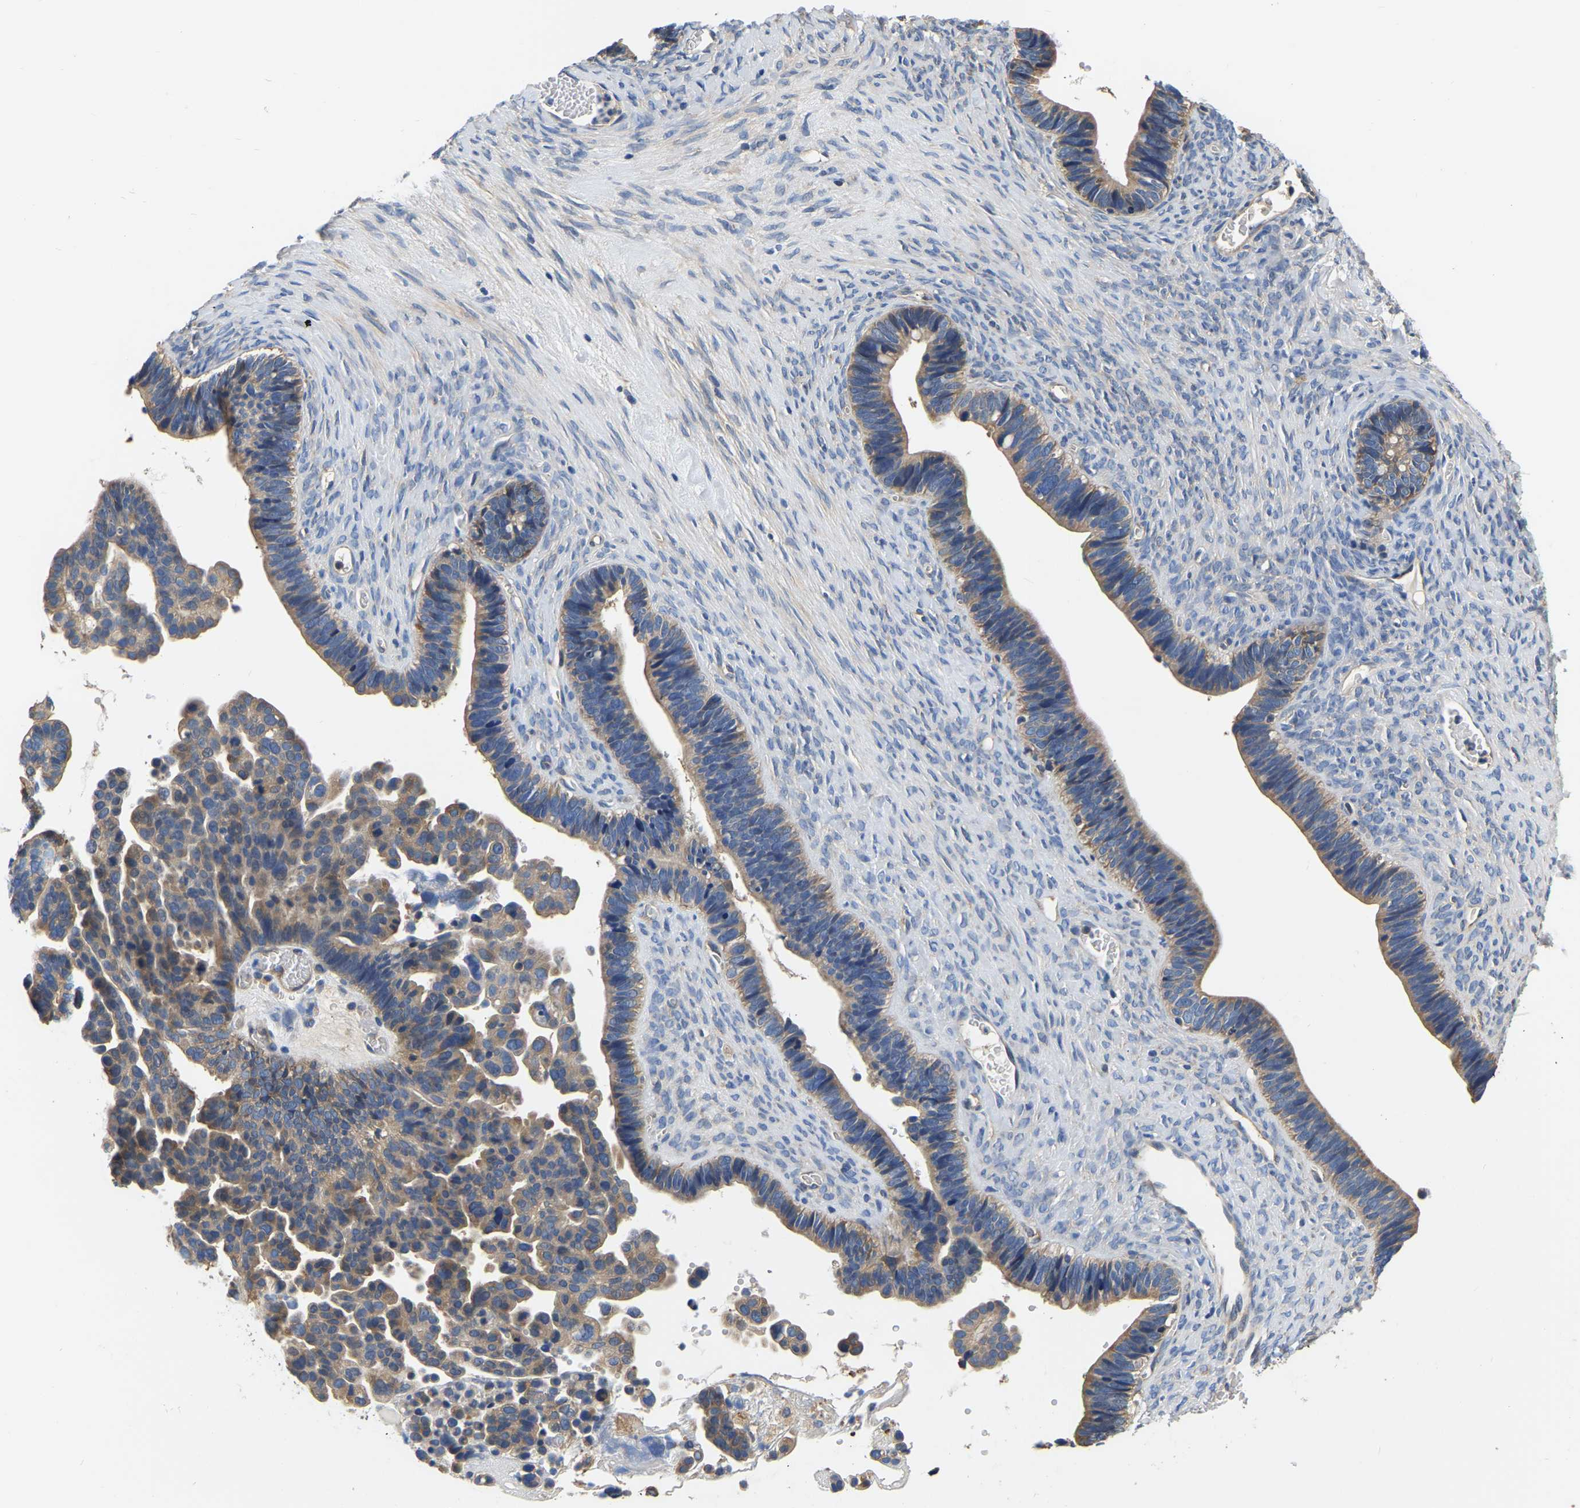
{"staining": {"intensity": "moderate", "quantity": ">75%", "location": "cytoplasmic/membranous"}, "tissue": "ovarian cancer", "cell_type": "Tumor cells", "image_type": "cancer", "snomed": [{"axis": "morphology", "description": "Cystadenocarcinoma, serous, NOS"}, {"axis": "topography", "description": "Ovary"}], "caption": "IHC (DAB) staining of ovarian serous cystadenocarcinoma exhibits moderate cytoplasmic/membranous protein positivity in approximately >75% of tumor cells. (Brightfield microscopy of DAB IHC at high magnification).", "gene": "GARS1", "patient": {"sex": "female", "age": 56}}